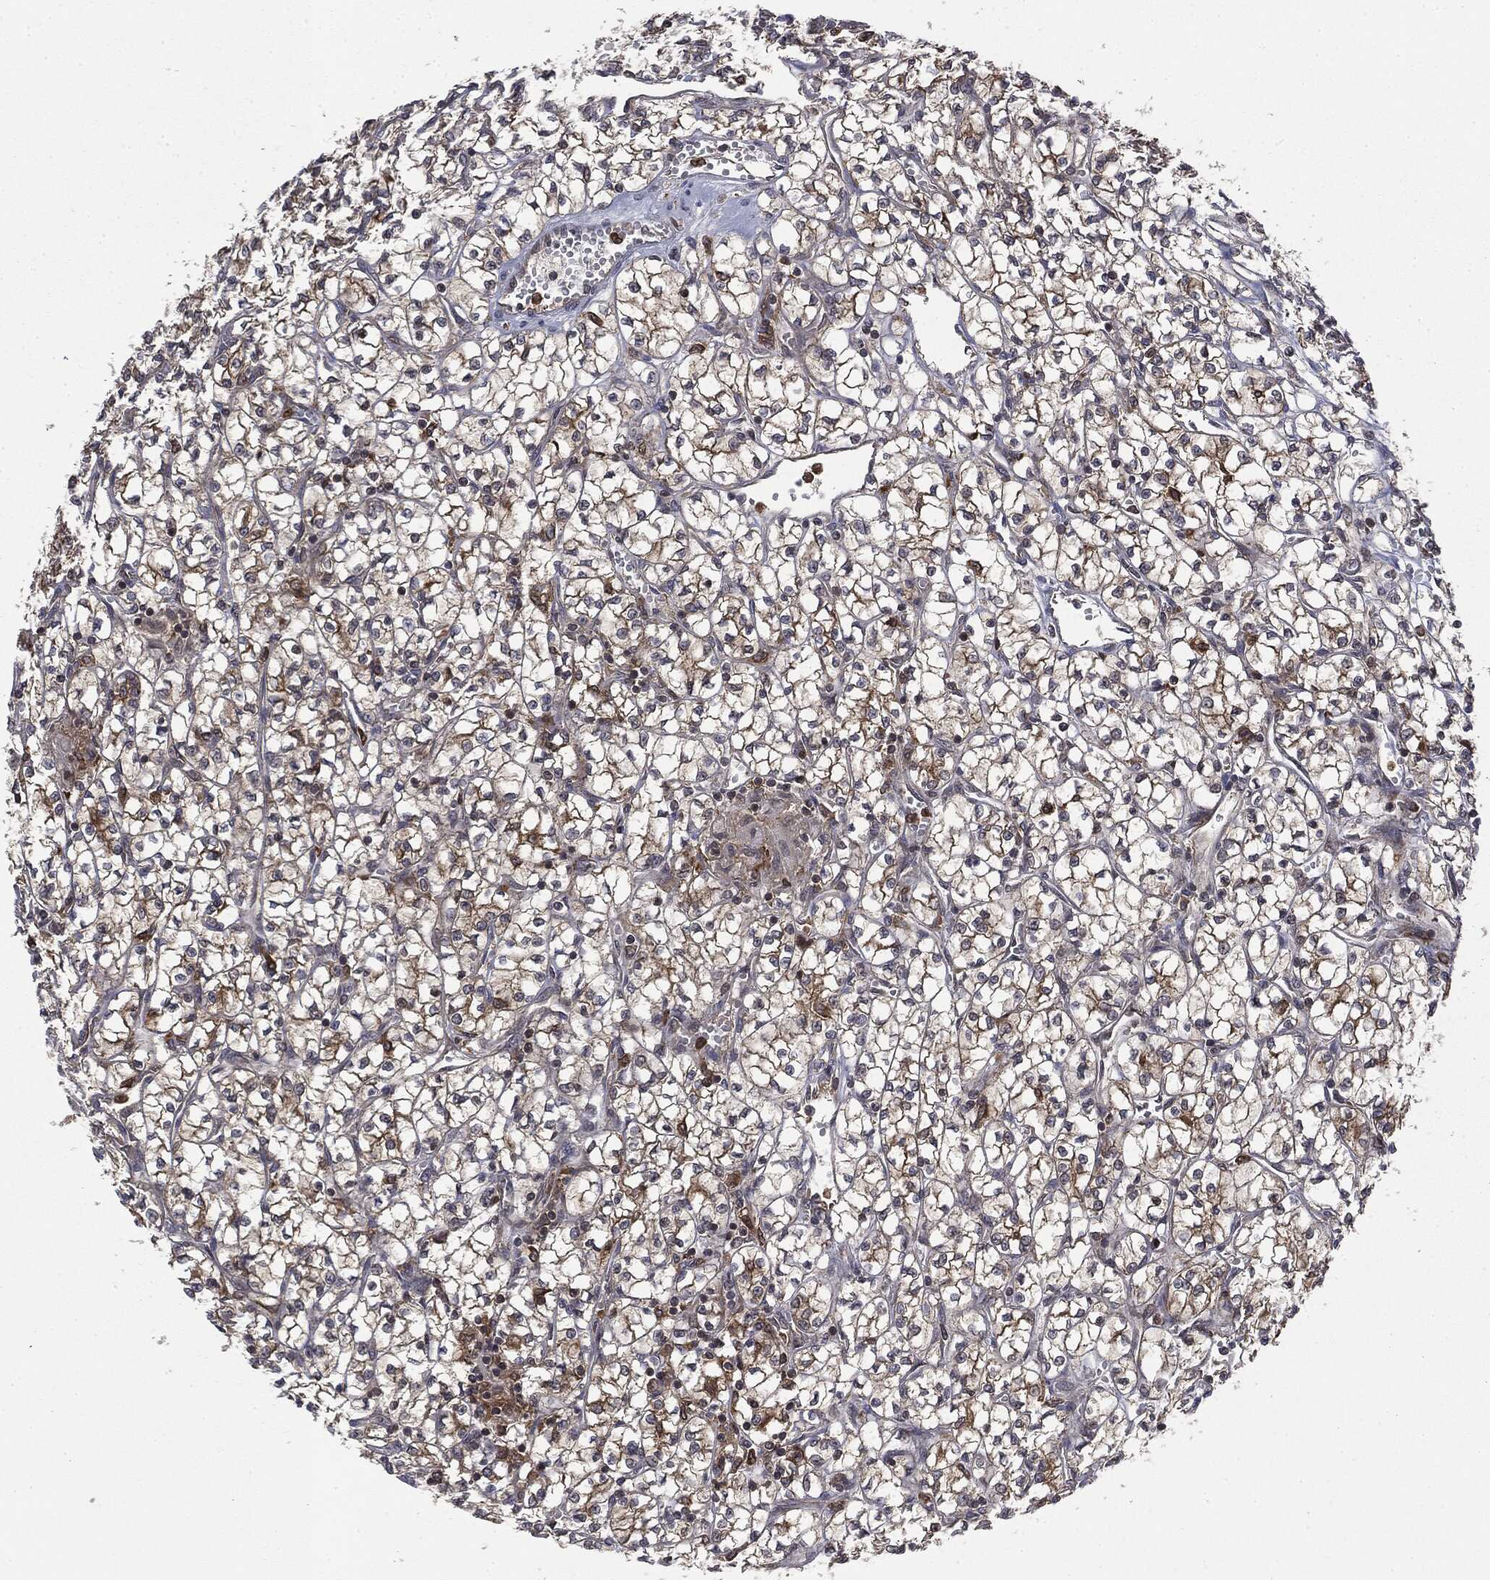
{"staining": {"intensity": "moderate", "quantity": "25%-75%", "location": "cytoplasmic/membranous"}, "tissue": "renal cancer", "cell_type": "Tumor cells", "image_type": "cancer", "snomed": [{"axis": "morphology", "description": "Adenocarcinoma, NOS"}, {"axis": "topography", "description": "Kidney"}], "caption": "Renal cancer tissue shows moderate cytoplasmic/membranous staining in approximately 25%-75% of tumor cells, visualized by immunohistochemistry.", "gene": "SNX5", "patient": {"sex": "female", "age": 64}}